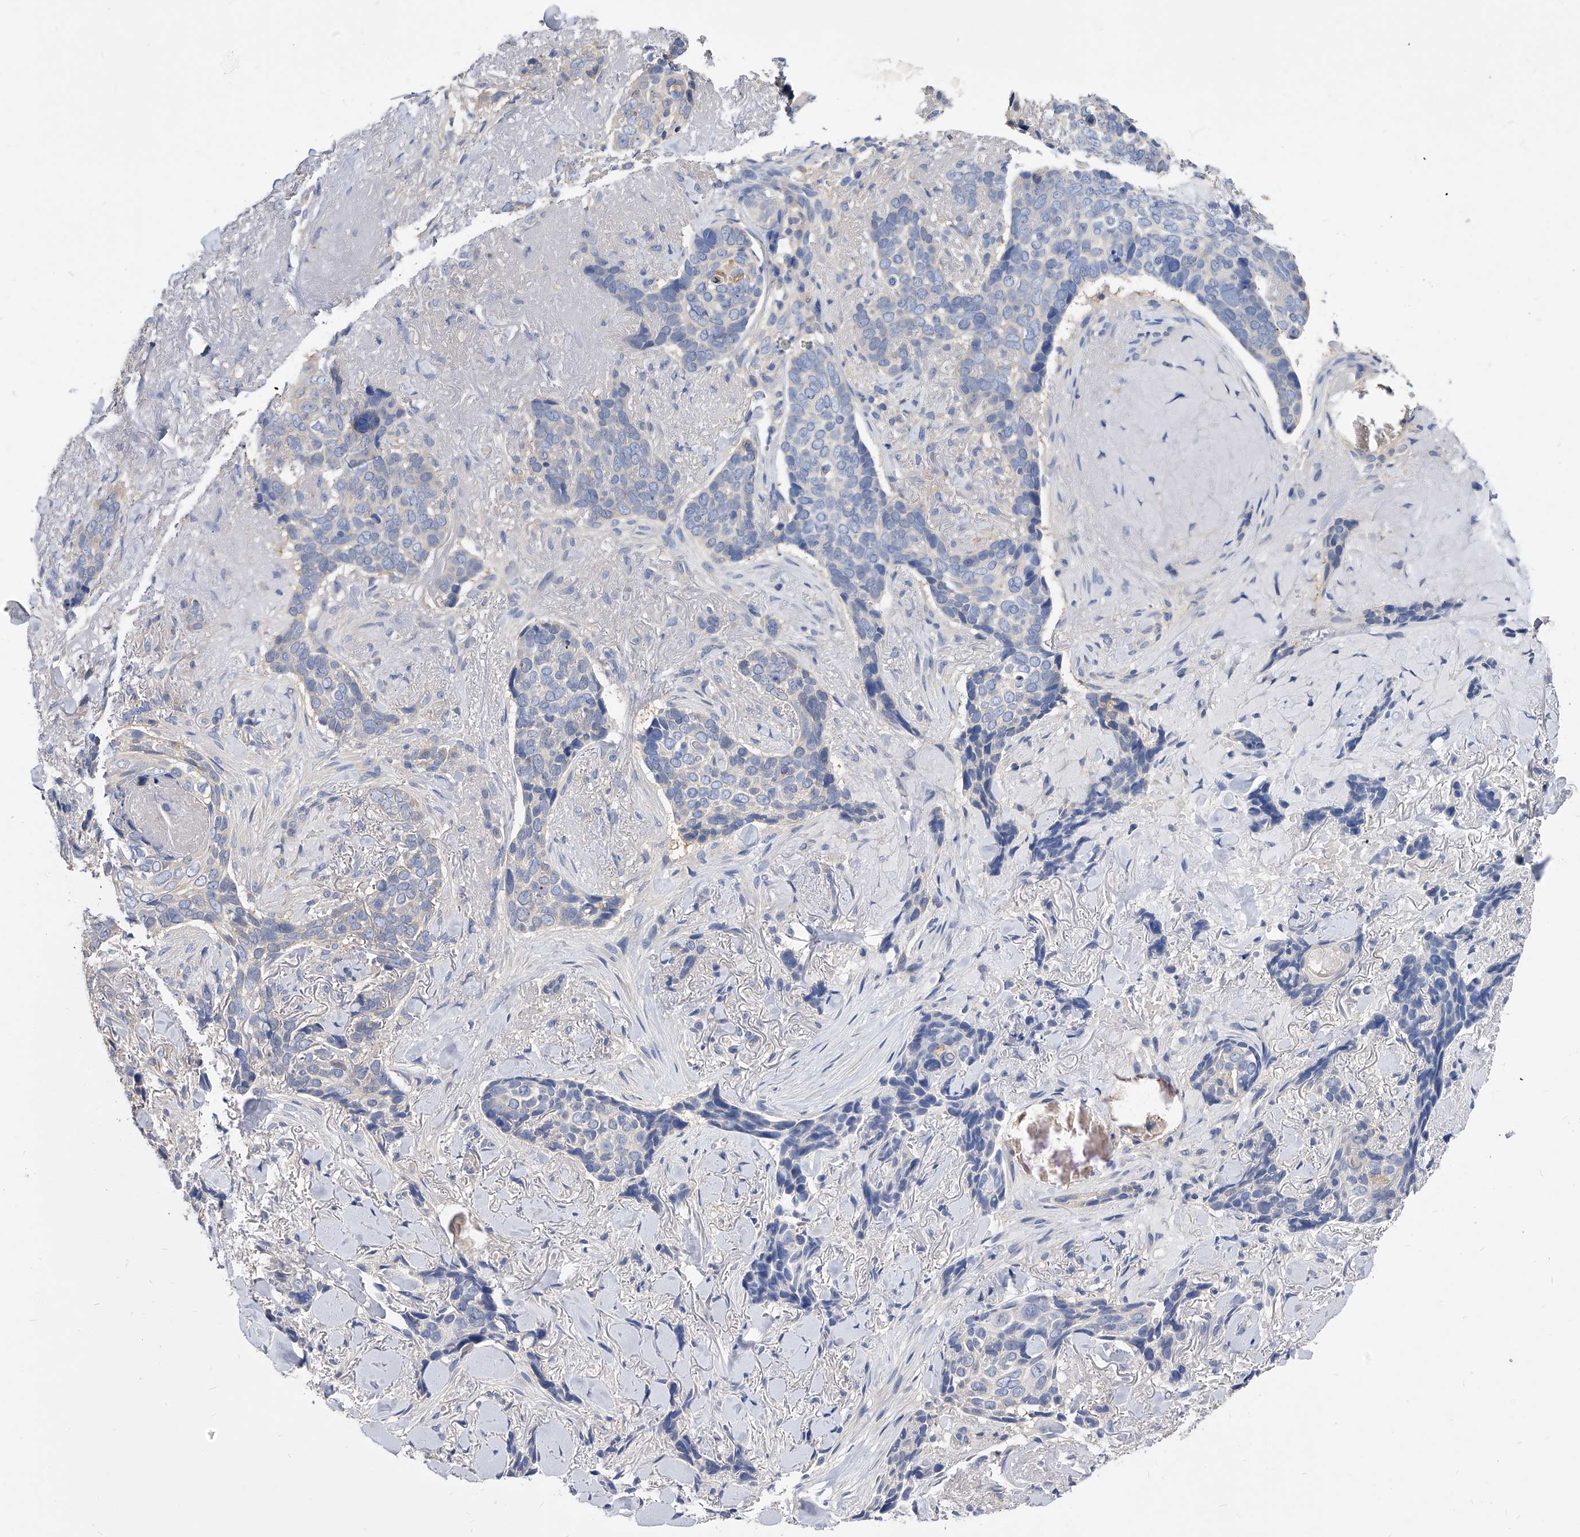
{"staining": {"intensity": "weak", "quantity": "<25%", "location": "cytoplasmic/membranous"}, "tissue": "skin cancer", "cell_type": "Tumor cells", "image_type": "cancer", "snomed": [{"axis": "morphology", "description": "Basal cell carcinoma"}, {"axis": "topography", "description": "Skin"}], "caption": "Tumor cells show no significant protein expression in basal cell carcinoma (skin).", "gene": "APEH", "patient": {"sex": "female", "age": 82}}